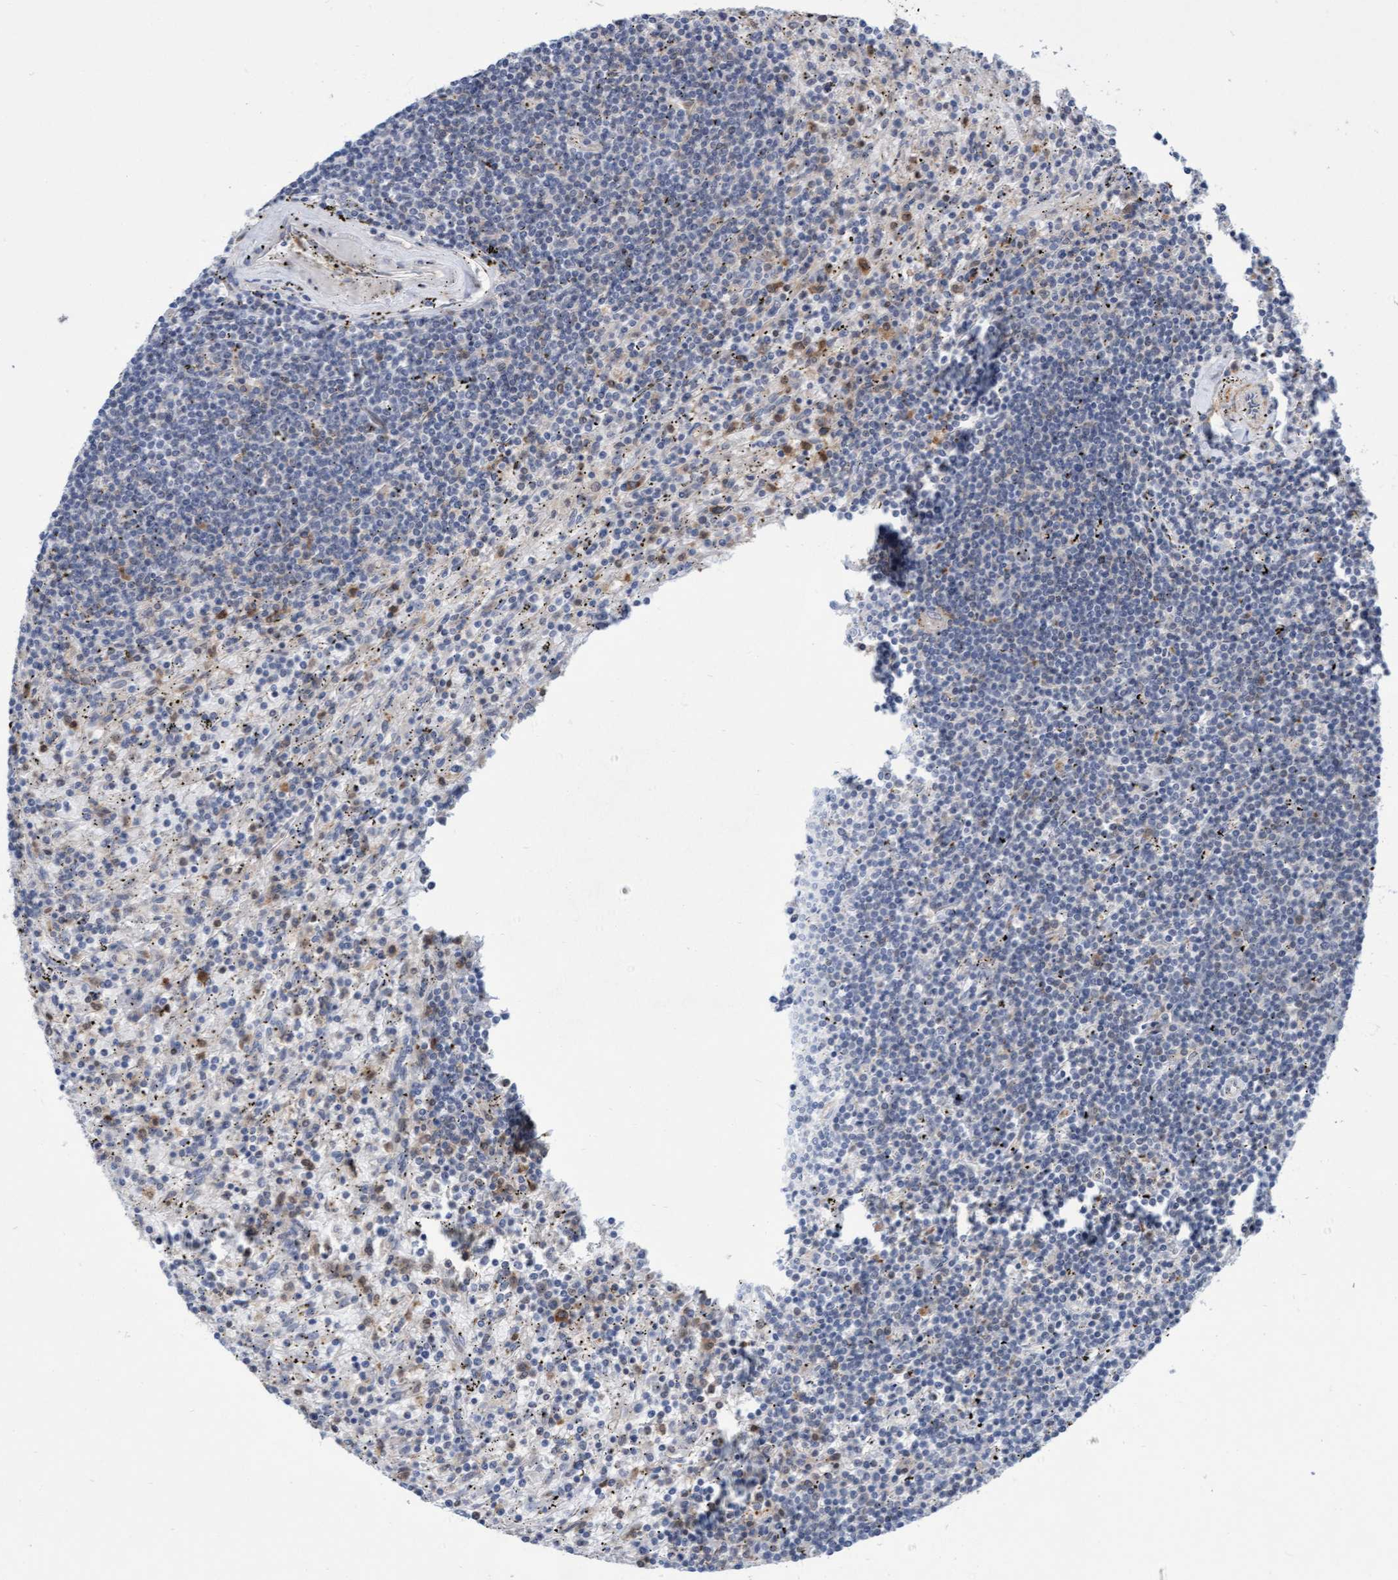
{"staining": {"intensity": "negative", "quantity": "none", "location": "none"}, "tissue": "lymphoma", "cell_type": "Tumor cells", "image_type": "cancer", "snomed": [{"axis": "morphology", "description": "Malignant lymphoma, non-Hodgkin's type, Low grade"}, {"axis": "topography", "description": "Spleen"}], "caption": "High magnification brightfield microscopy of low-grade malignant lymphoma, non-Hodgkin's type stained with DAB (3,3'-diaminobenzidine) (brown) and counterstained with hematoxylin (blue): tumor cells show no significant expression.", "gene": "RAP1GAP2", "patient": {"sex": "male", "age": 76}}